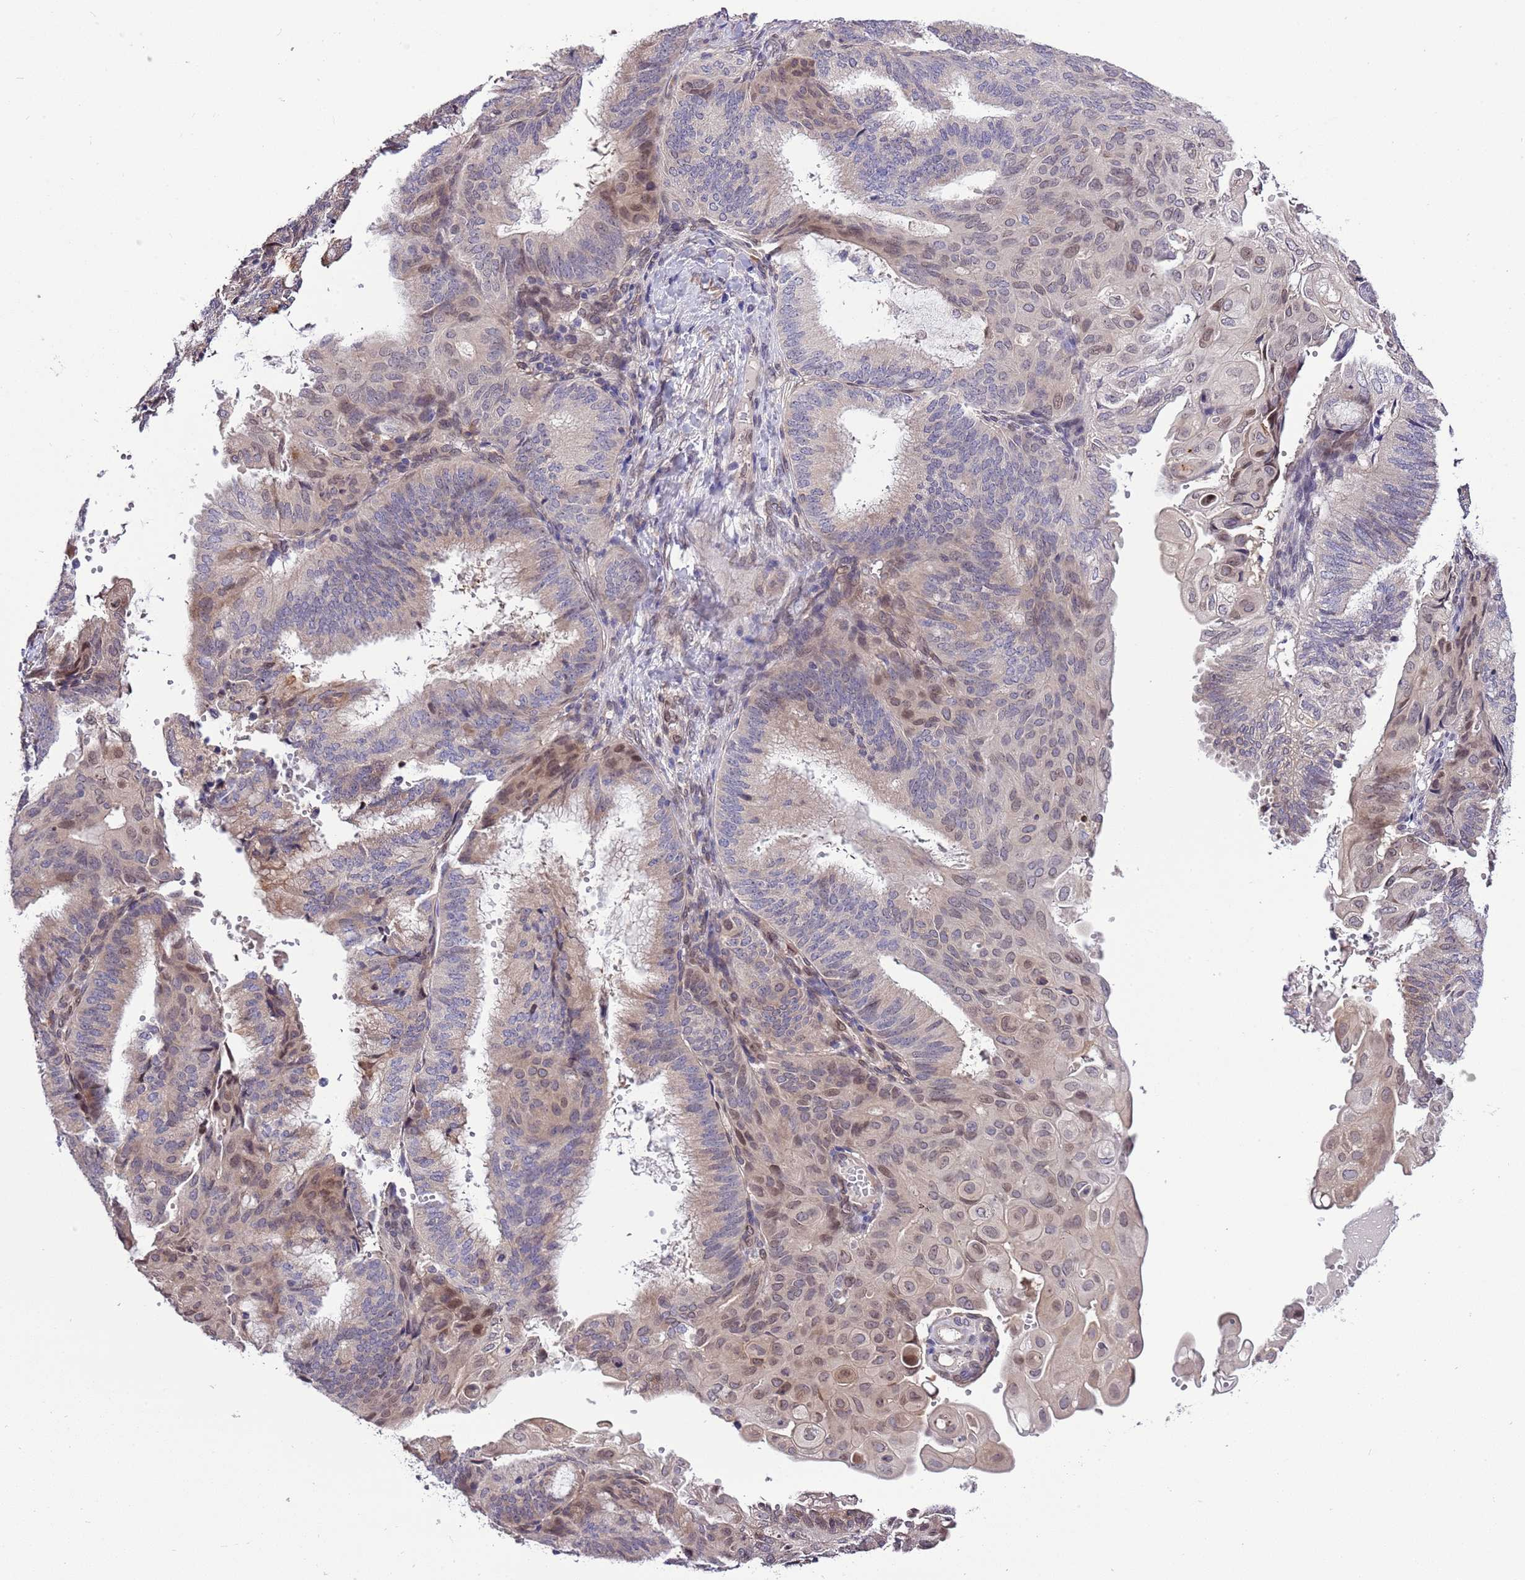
{"staining": {"intensity": "moderate", "quantity": "<25%", "location": "cytoplasmic/membranous,nuclear"}, "tissue": "endometrial cancer", "cell_type": "Tumor cells", "image_type": "cancer", "snomed": [{"axis": "morphology", "description": "Adenocarcinoma, NOS"}, {"axis": "topography", "description": "Endometrium"}], "caption": "IHC of endometrial cancer (adenocarcinoma) shows low levels of moderate cytoplasmic/membranous and nuclear expression in about <25% of tumor cells.", "gene": "ZNF665", "patient": {"sex": "female", "age": 49}}